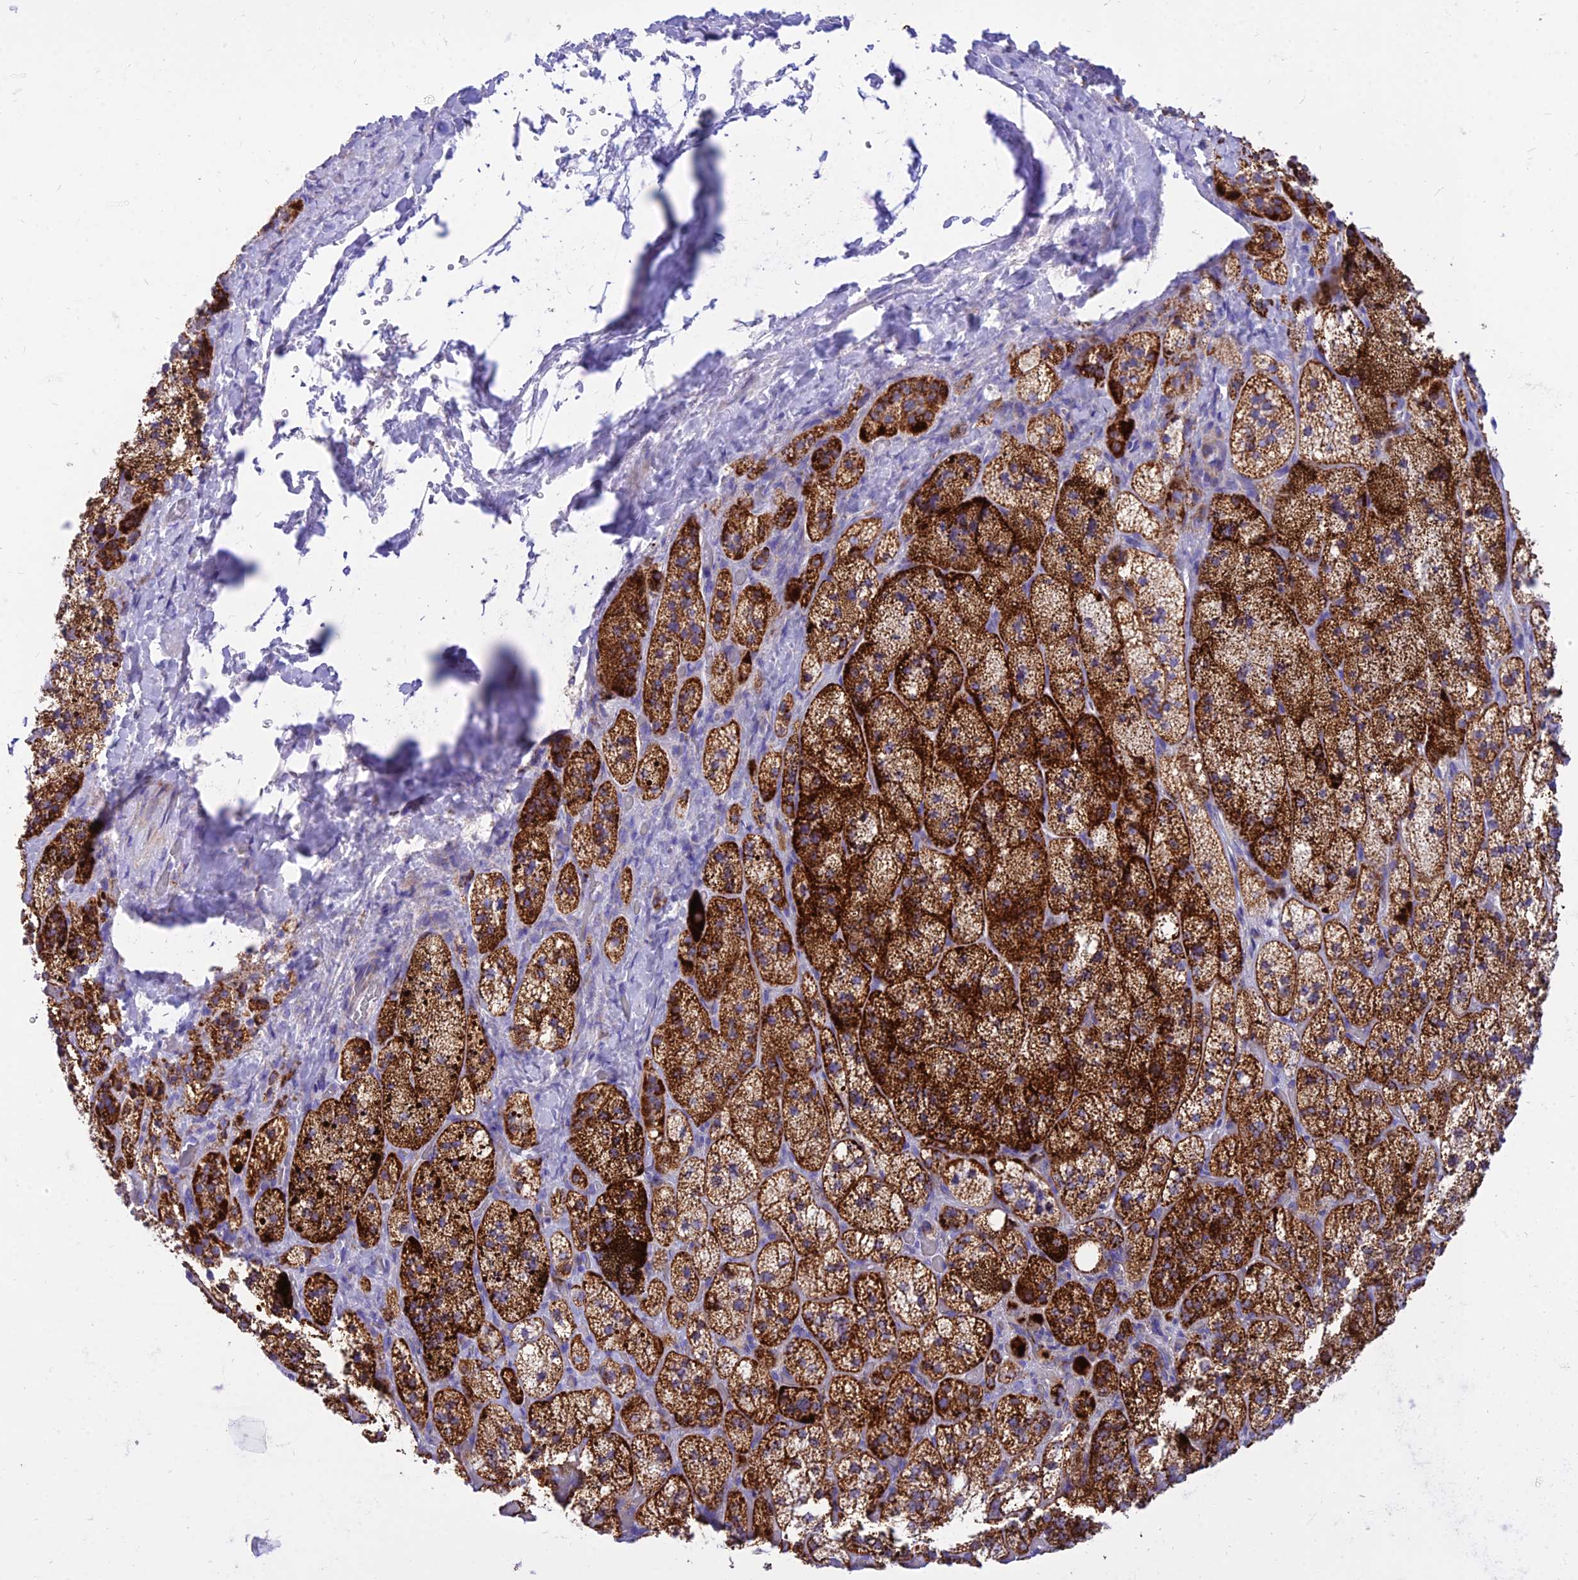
{"staining": {"intensity": "strong", "quantity": ">75%", "location": "cytoplasmic/membranous"}, "tissue": "adrenal gland", "cell_type": "Glandular cells", "image_type": "normal", "snomed": [{"axis": "morphology", "description": "Normal tissue, NOS"}, {"axis": "topography", "description": "Adrenal gland"}], "caption": "Immunohistochemical staining of benign adrenal gland exhibits >75% levels of strong cytoplasmic/membranous protein expression in about >75% of glandular cells.", "gene": "PKN3", "patient": {"sex": "male", "age": 61}}